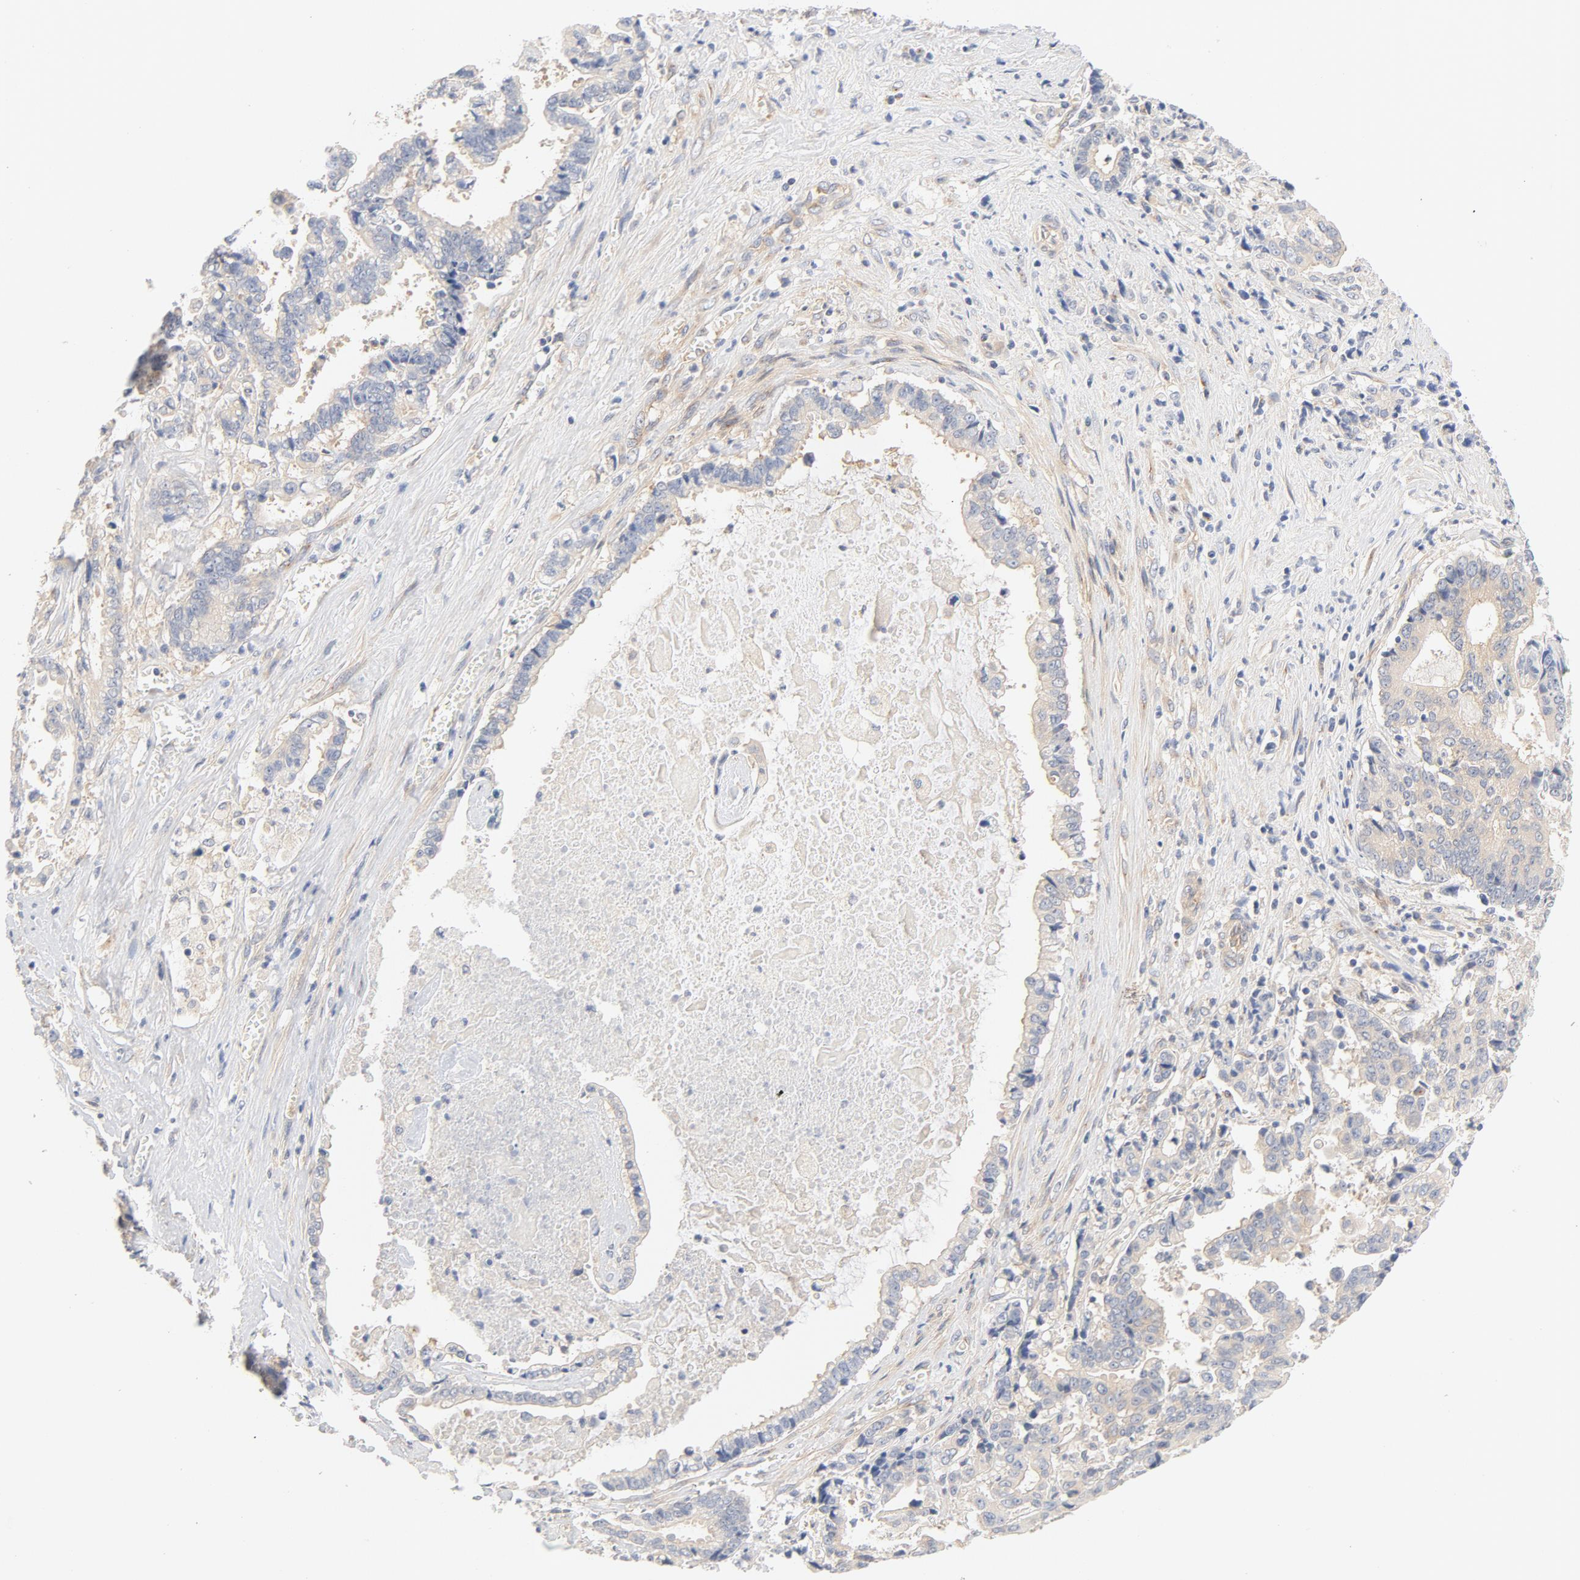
{"staining": {"intensity": "weak", "quantity": ">75%", "location": "cytoplasmic/membranous"}, "tissue": "liver cancer", "cell_type": "Tumor cells", "image_type": "cancer", "snomed": [{"axis": "morphology", "description": "Cholangiocarcinoma"}, {"axis": "topography", "description": "Liver"}], "caption": "The immunohistochemical stain highlights weak cytoplasmic/membranous positivity in tumor cells of cholangiocarcinoma (liver) tissue.", "gene": "DYNC1H1", "patient": {"sex": "male", "age": 57}}